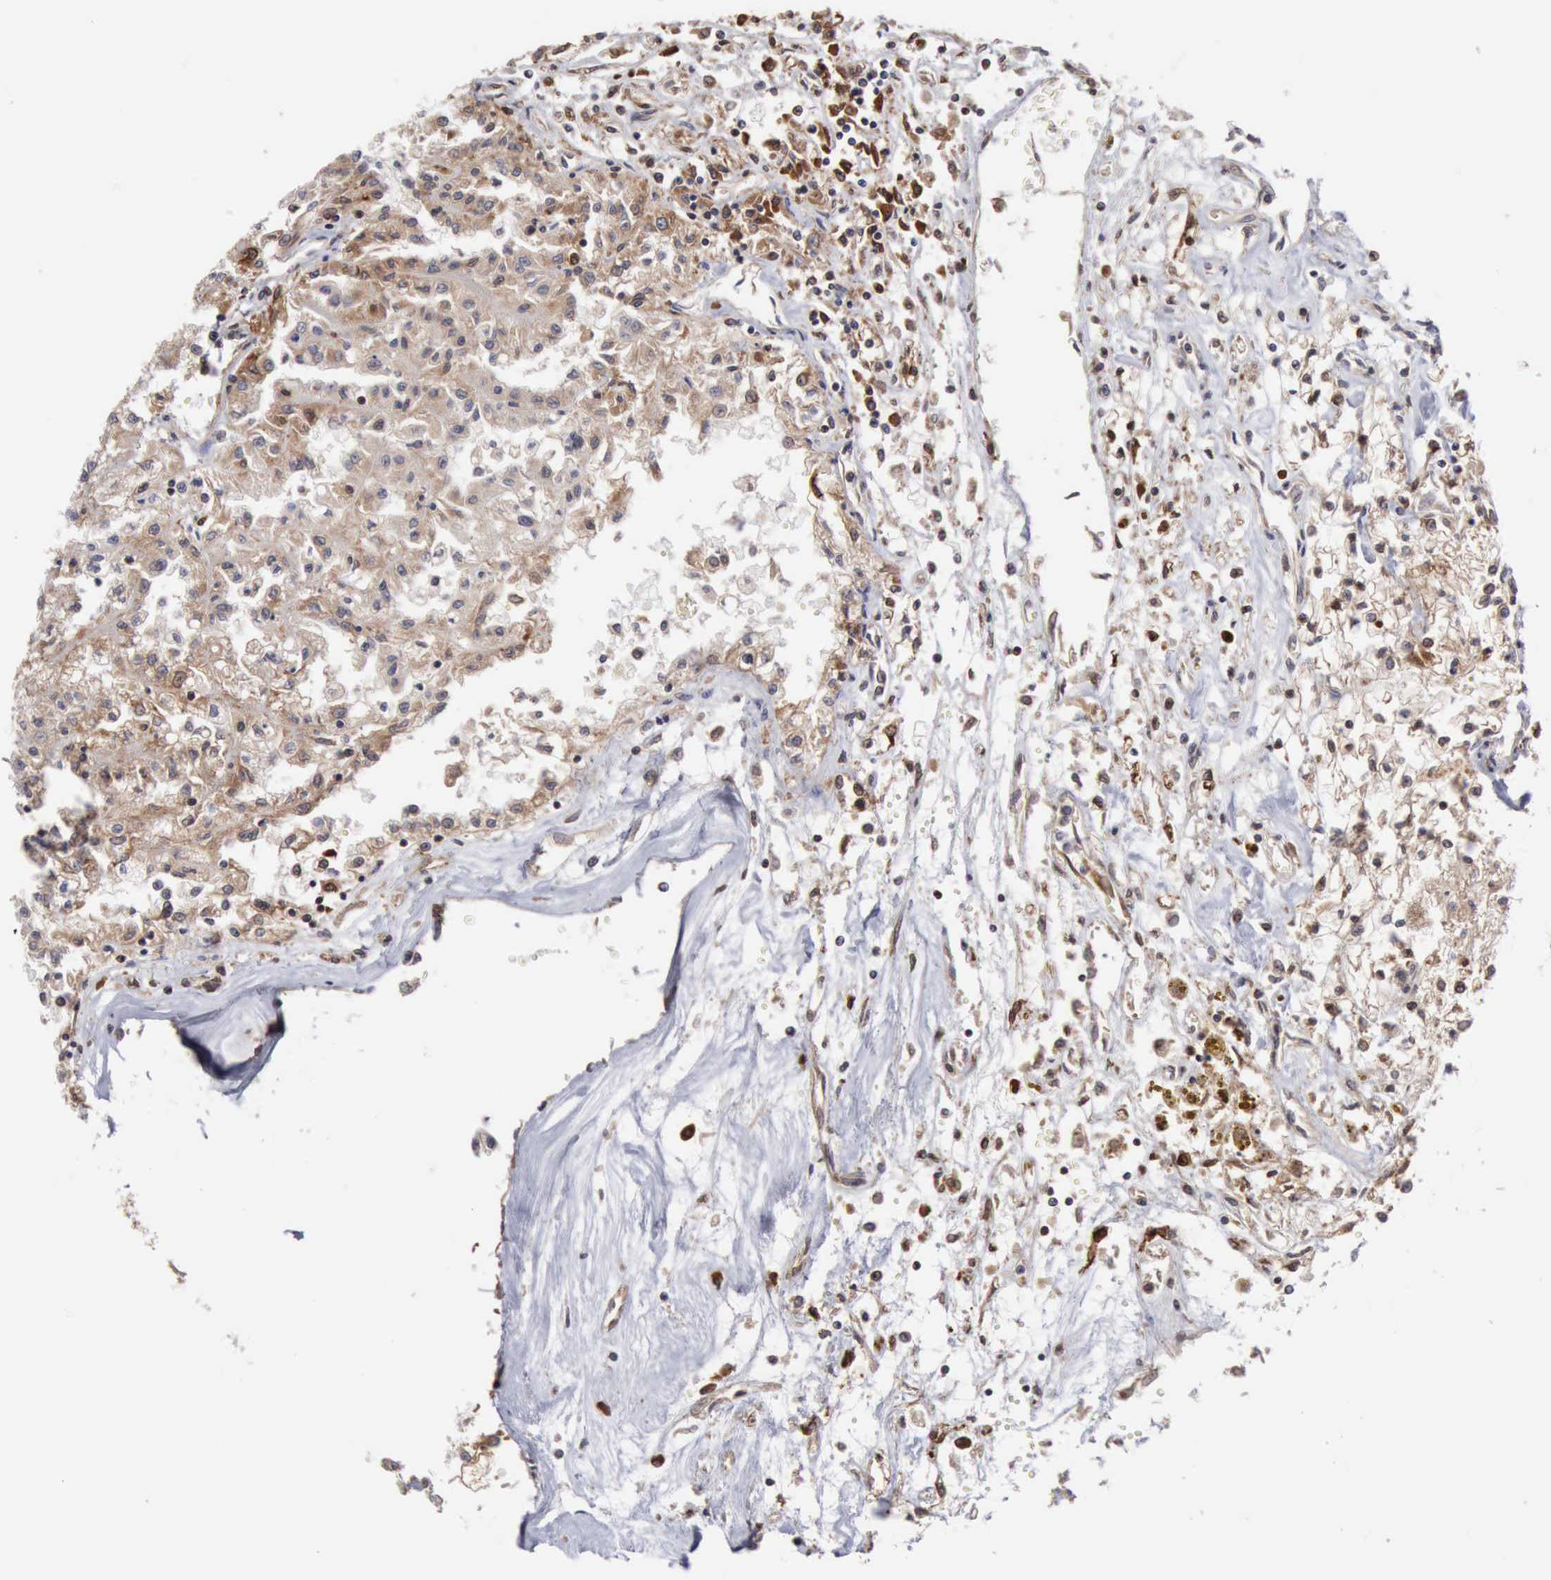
{"staining": {"intensity": "moderate", "quantity": ">75%", "location": "cytoplasmic/membranous"}, "tissue": "renal cancer", "cell_type": "Tumor cells", "image_type": "cancer", "snomed": [{"axis": "morphology", "description": "Adenocarcinoma, NOS"}, {"axis": "topography", "description": "Kidney"}], "caption": "A brown stain labels moderate cytoplasmic/membranous expression of a protein in human renal cancer tumor cells. (DAB IHC, brown staining for protein, blue staining for nuclei).", "gene": "APOL2", "patient": {"sex": "male", "age": 78}}